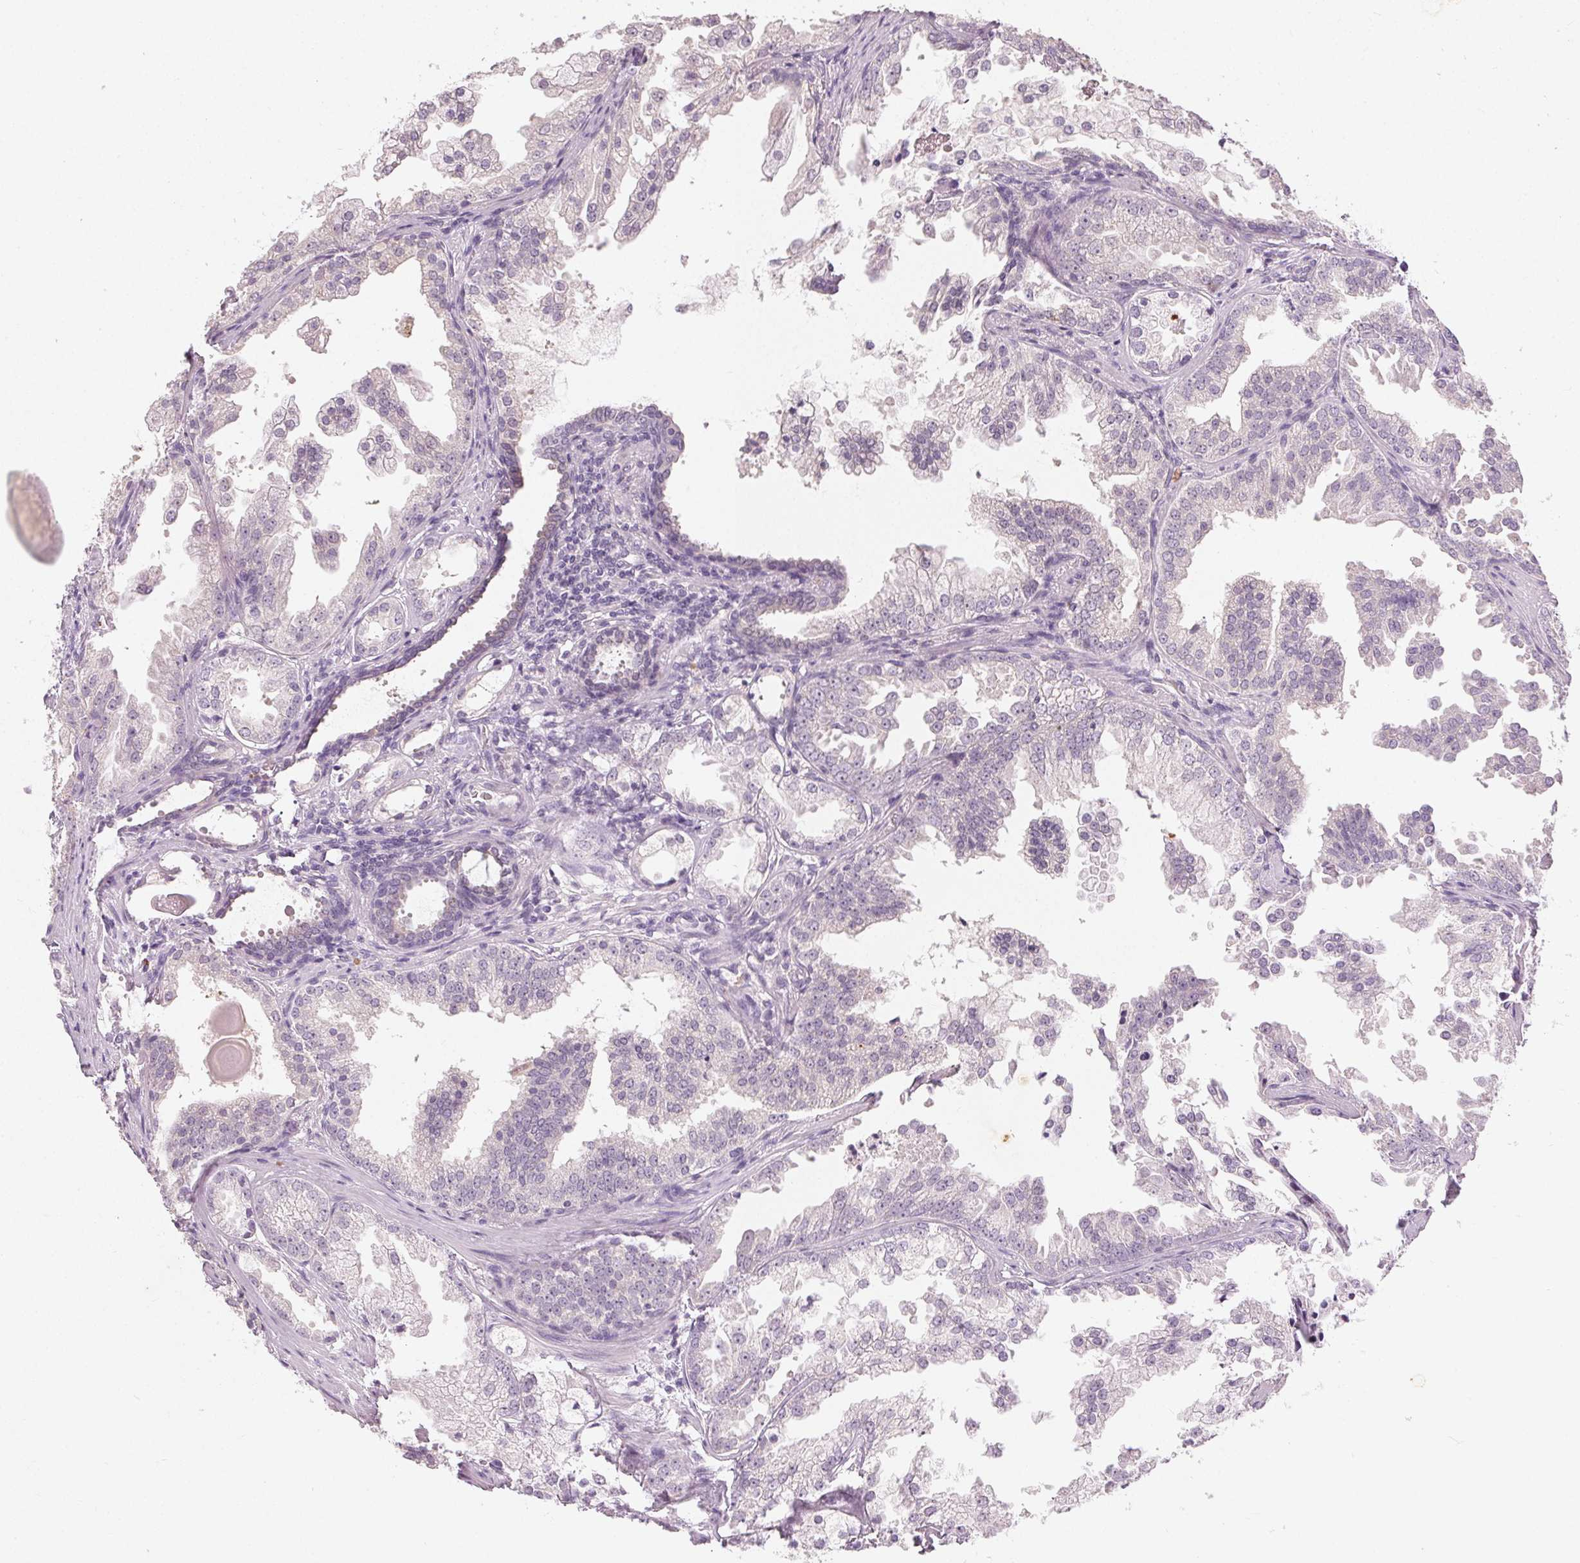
{"staining": {"intensity": "negative", "quantity": "none", "location": "none"}, "tissue": "prostate cancer", "cell_type": "Tumor cells", "image_type": "cancer", "snomed": [{"axis": "morphology", "description": "Adenocarcinoma, Low grade"}, {"axis": "topography", "description": "Prostate"}], "caption": "This is an immunohistochemistry (IHC) histopathology image of prostate cancer. There is no expression in tumor cells.", "gene": "CLTRN", "patient": {"sex": "male", "age": 65}}